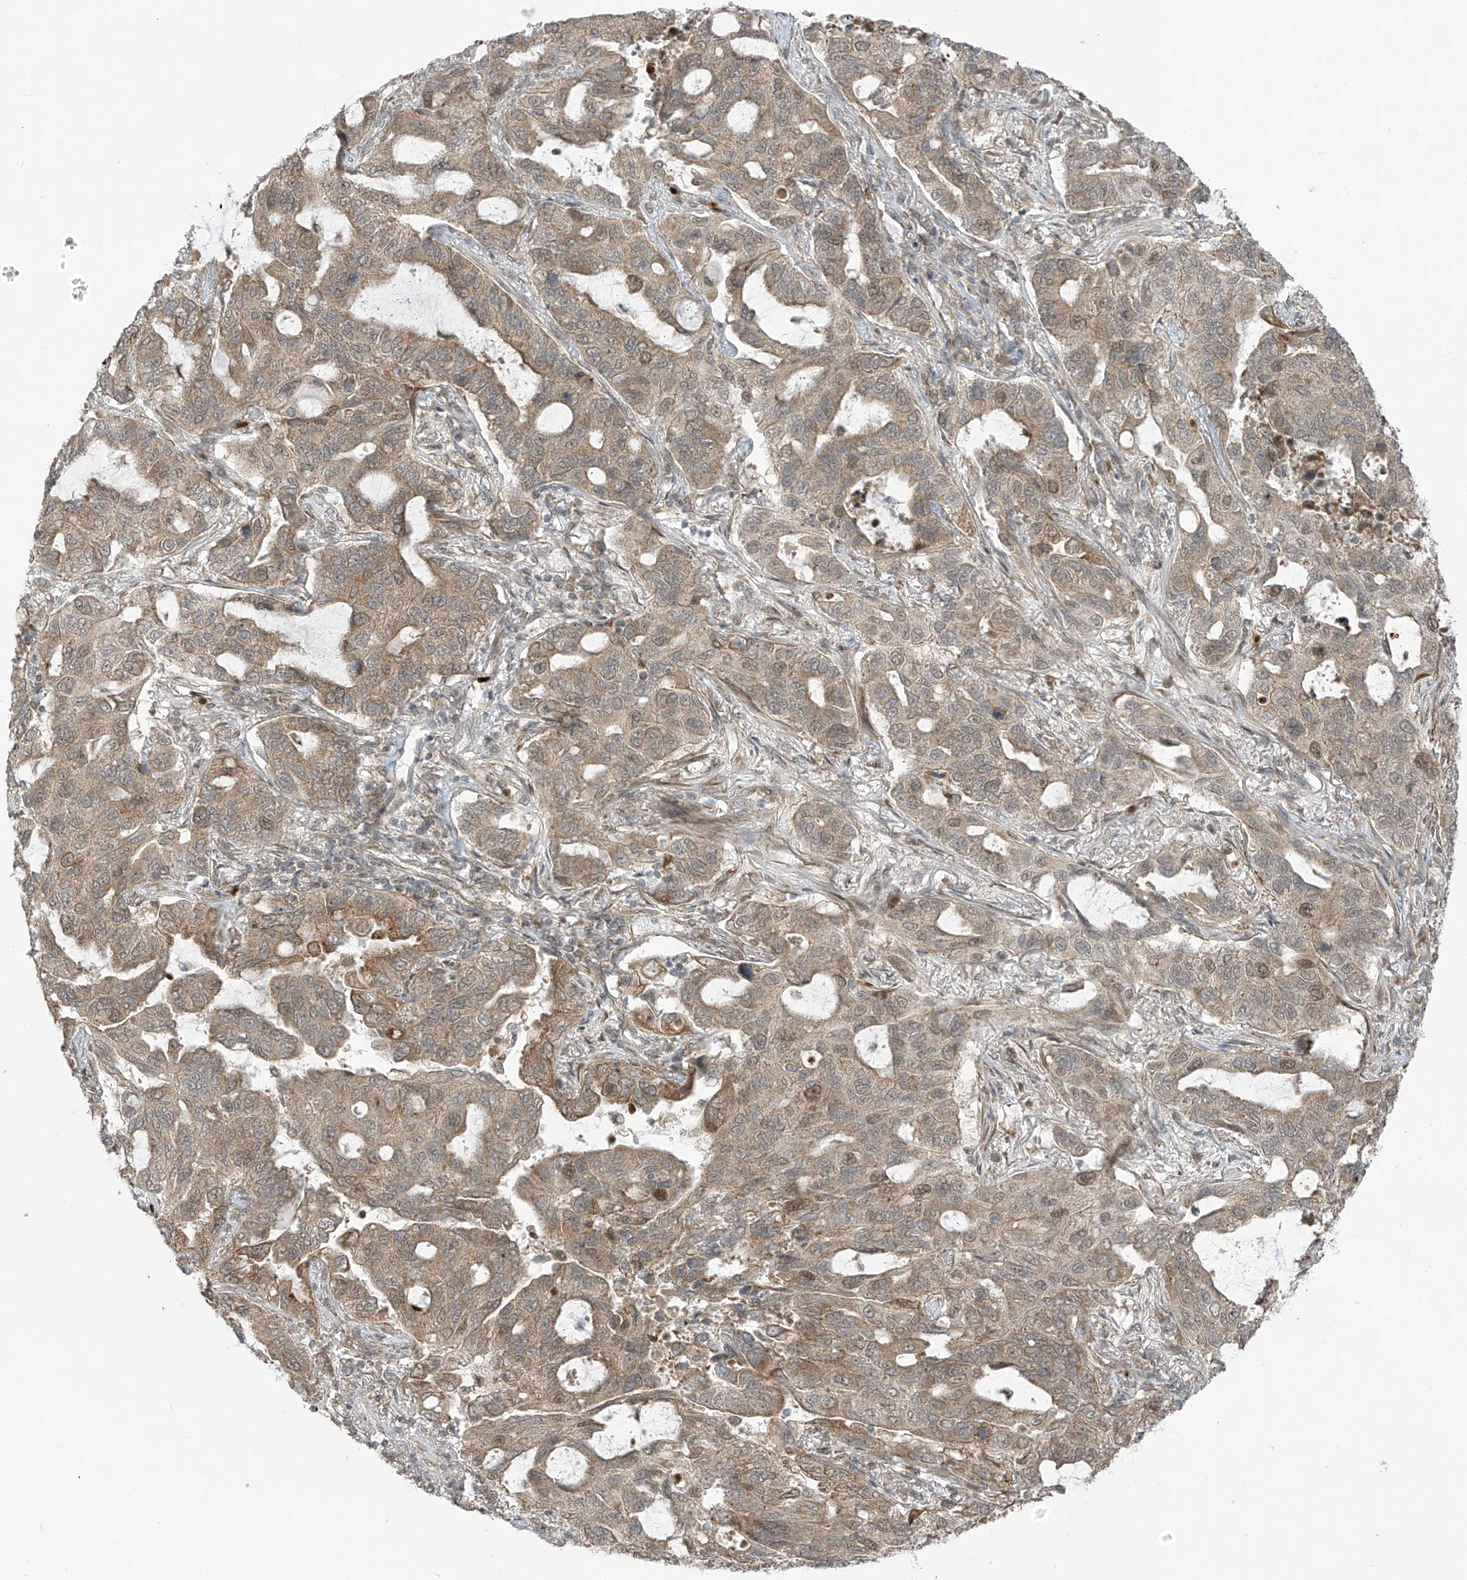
{"staining": {"intensity": "weak", "quantity": ">75%", "location": "cytoplasmic/membranous"}, "tissue": "lung cancer", "cell_type": "Tumor cells", "image_type": "cancer", "snomed": [{"axis": "morphology", "description": "Adenocarcinoma, NOS"}, {"axis": "topography", "description": "Lung"}], "caption": "Brown immunohistochemical staining in lung adenocarcinoma exhibits weak cytoplasmic/membranous positivity in approximately >75% of tumor cells.", "gene": "PDE11A", "patient": {"sex": "male", "age": 64}}